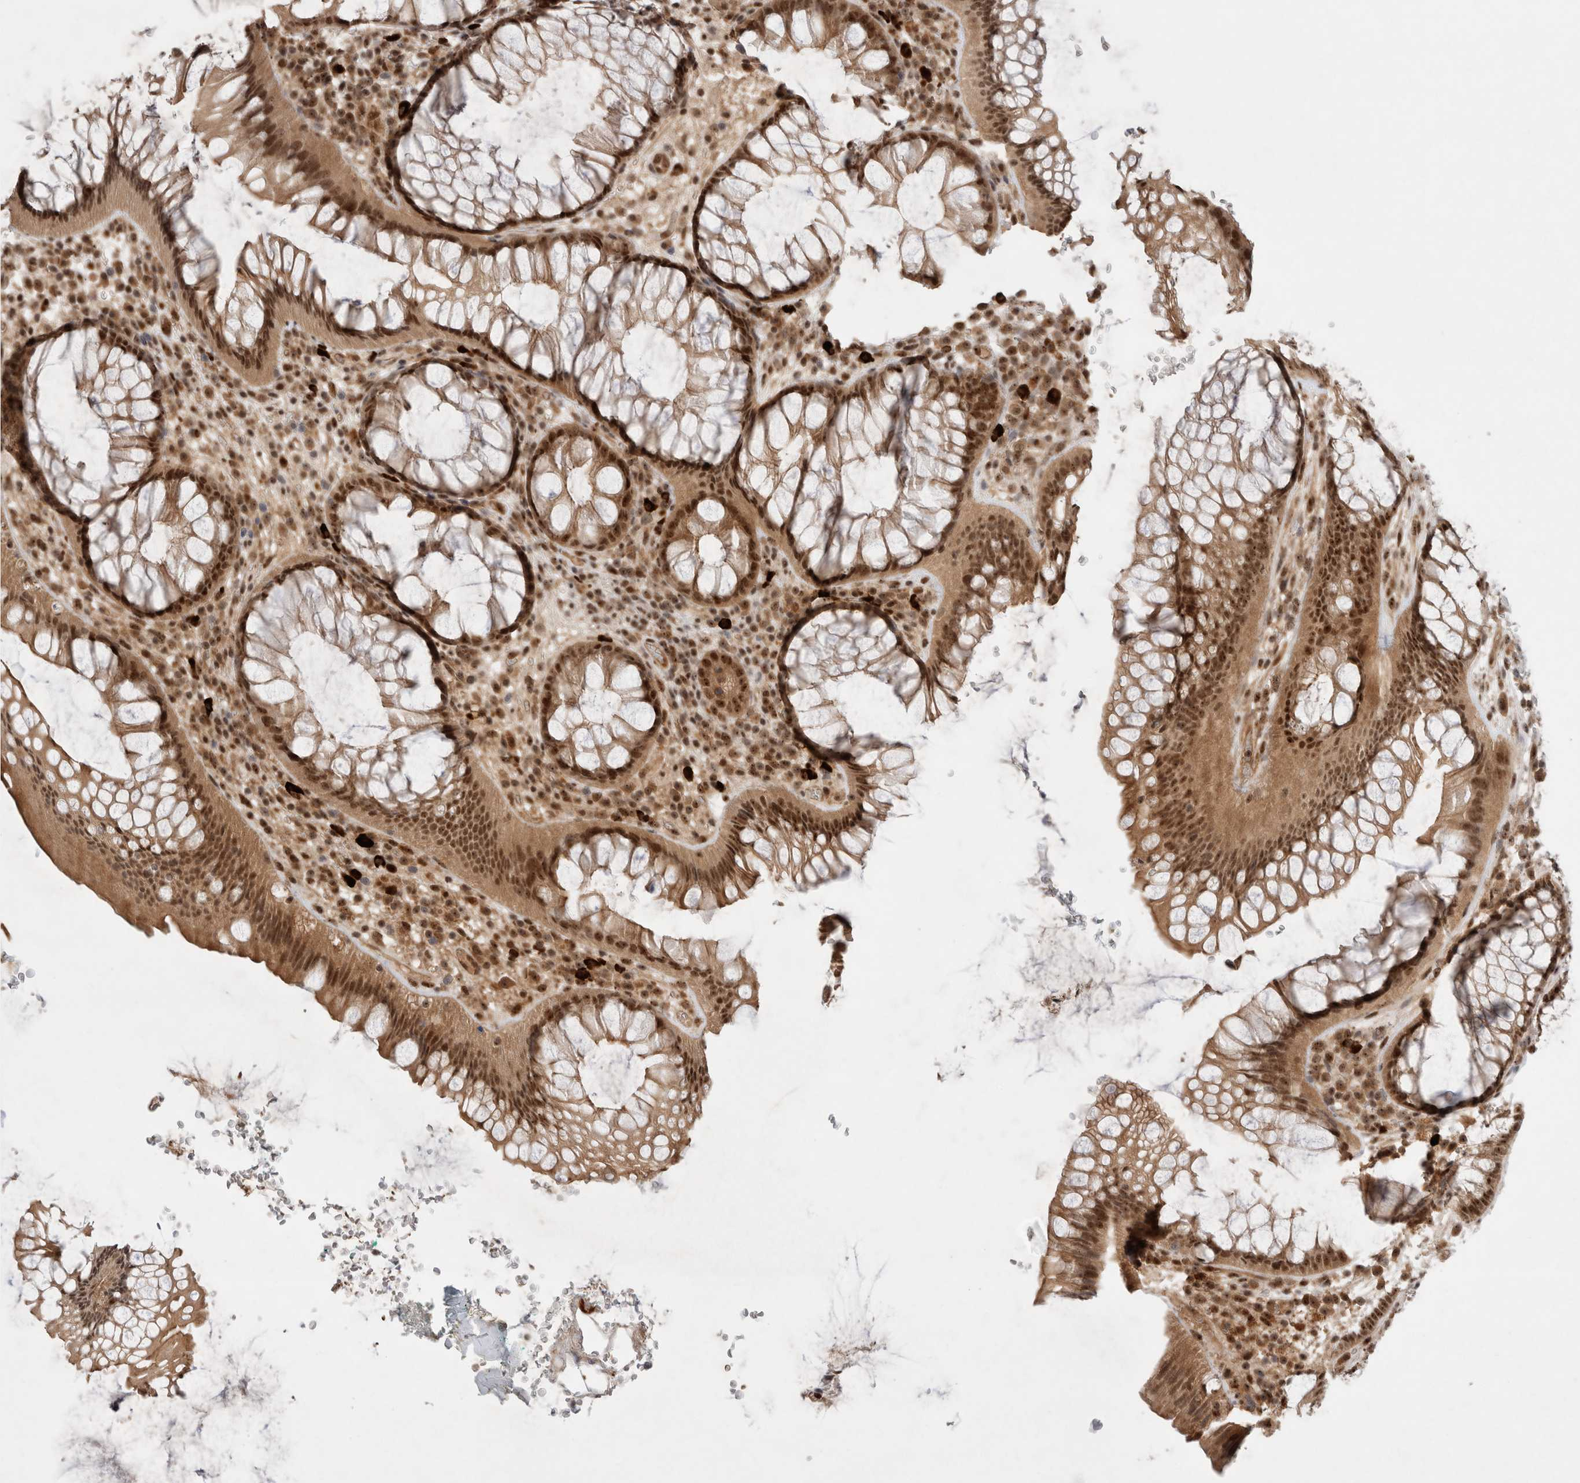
{"staining": {"intensity": "moderate", "quantity": ">75%", "location": "cytoplasmic/membranous,nuclear"}, "tissue": "rectum", "cell_type": "Glandular cells", "image_type": "normal", "snomed": [{"axis": "morphology", "description": "Normal tissue, NOS"}, {"axis": "topography", "description": "Rectum"}], "caption": "A micrograph showing moderate cytoplasmic/membranous,nuclear expression in approximately >75% of glandular cells in normal rectum, as visualized by brown immunohistochemical staining.", "gene": "MPHOSPH6", "patient": {"sex": "male", "age": 51}}